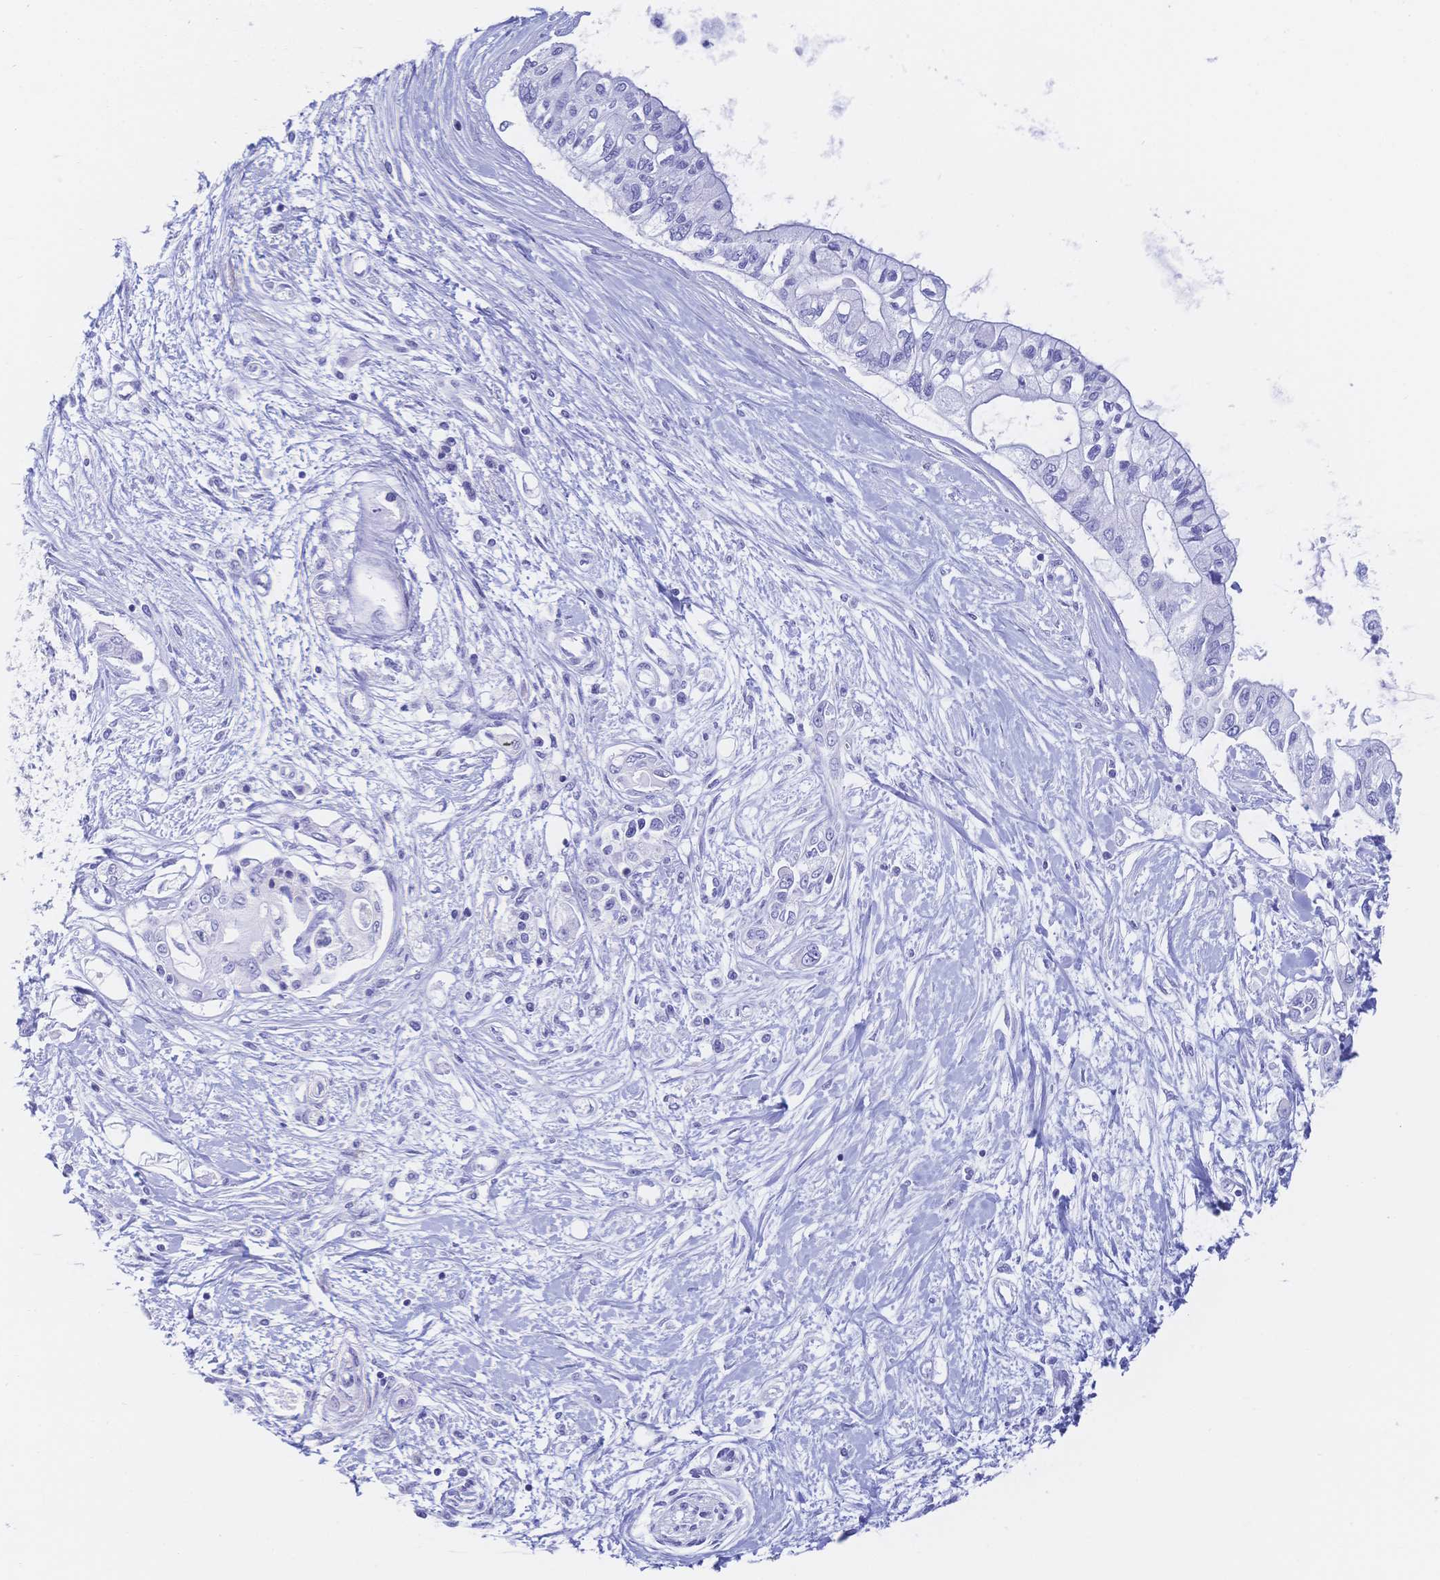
{"staining": {"intensity": "negative", "quantity": "none", "location": "none"}, "tissue": "pancreatic cancer", "cell_type": "Tumor cells", "image_type": "cancer", "snomed": [{"axis": "morphology", "description": "Adenocarcinoma, NOS"}, {"axis": "topography", "description": "Pancreas"}], "caption": "IHC of human pancreatic adenocarcinoma displays no expression in tumor cells.", "gene": "MEP1B", "patient": {"sex": "female", "age": 77}}